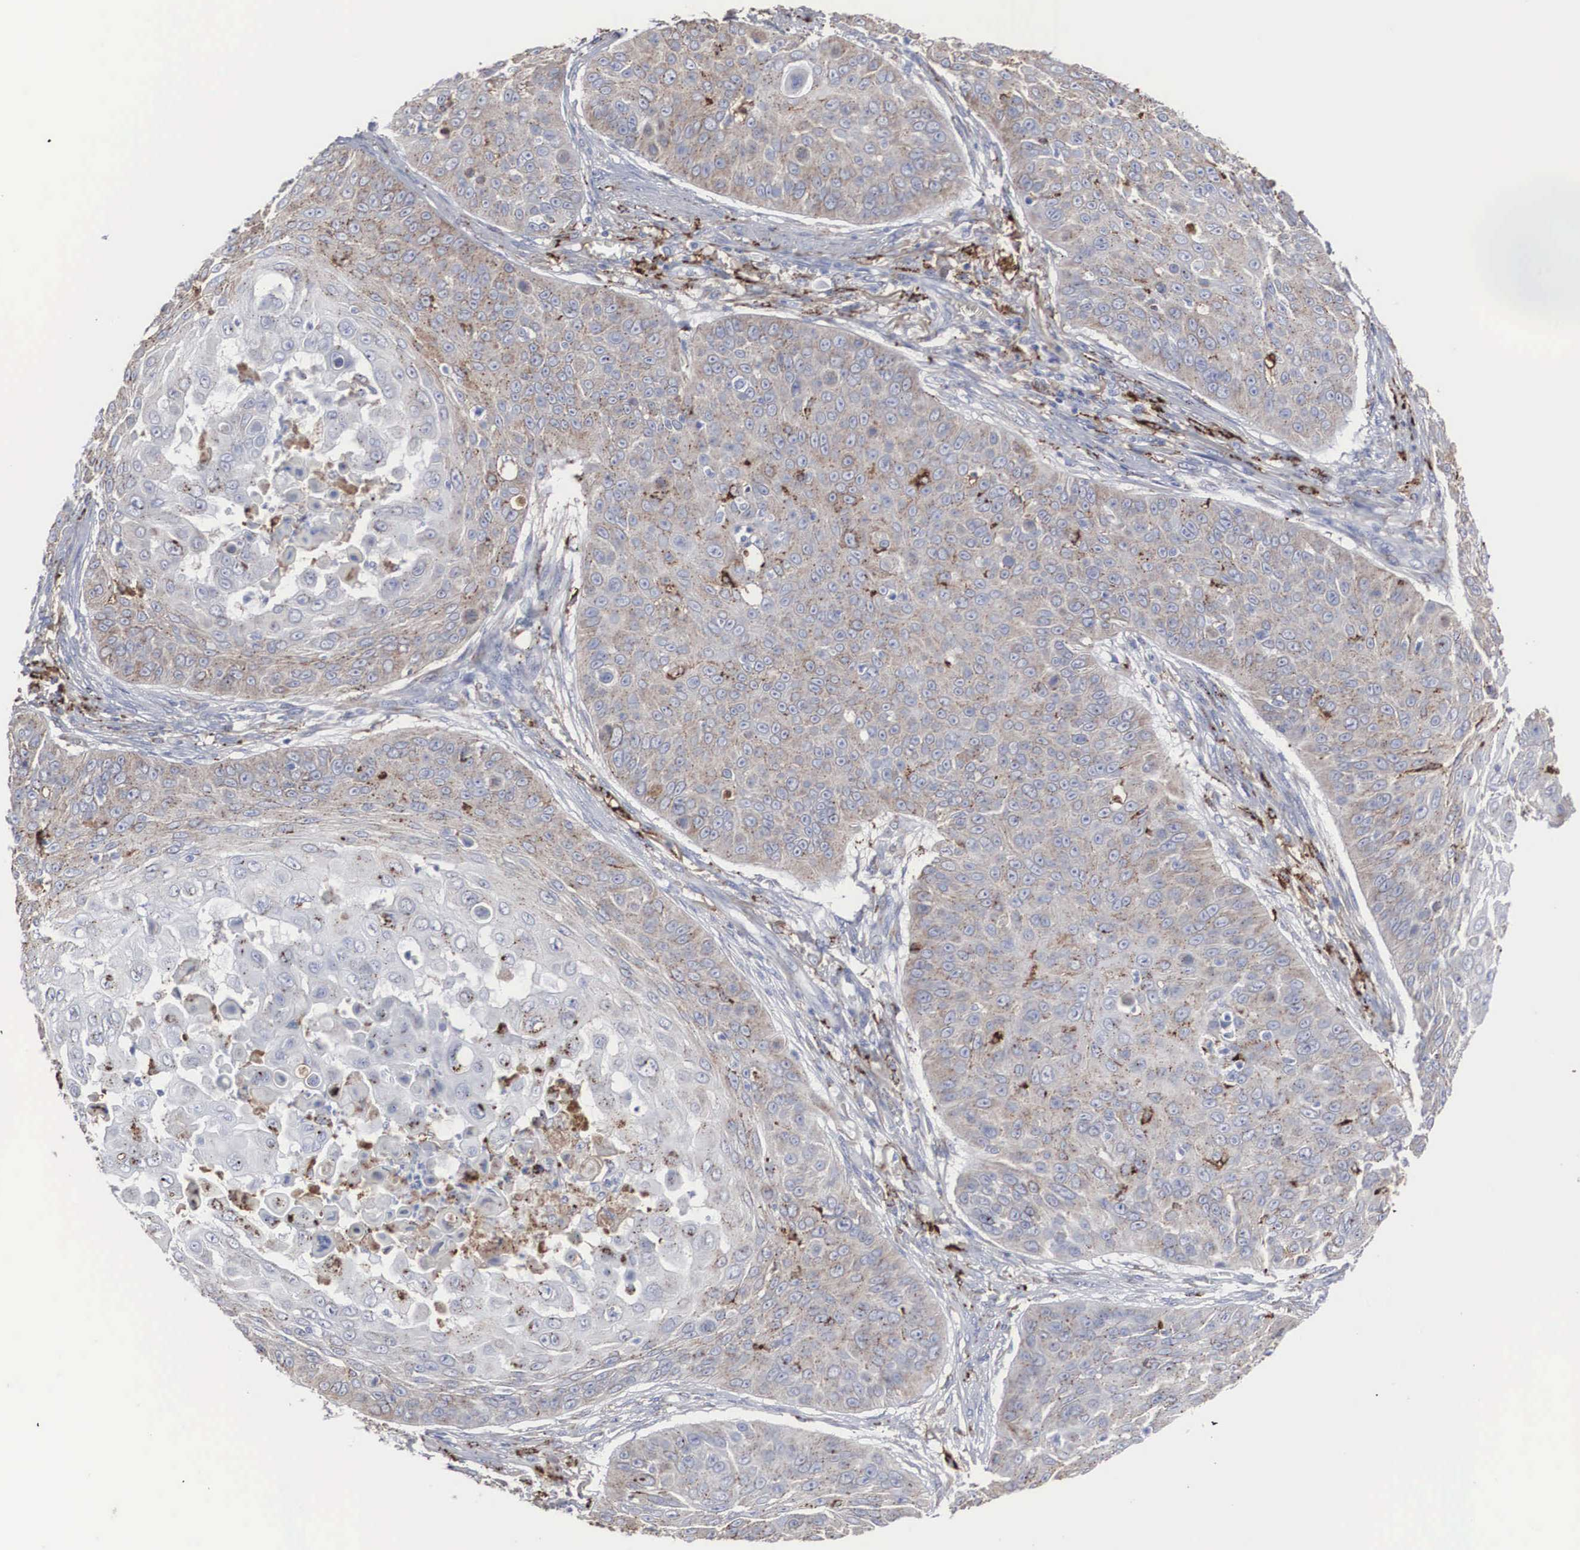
{"staining": {"intensity": "weak", "quantity": "25%-75%", "location": "cytoplasmic/membranous"}, "tissue": "skin cancer", "cell_type": "Tumor cells", "image_type": "cancer", "snomed": [{"axis": "morphology", "description": "Squamous cell carcinoma, NOS"}, {"axis": "topography", "description": "Skin"}], "caption": "Skin squamous cell carcinoma tissue displays weak cytoplasmic/membranous positivity in about 25%-75% of tumor cells, visualized by immunohistochemistry.", "gene": "LGALS3BP", "patient": {"sex": "male", "age": 82}}